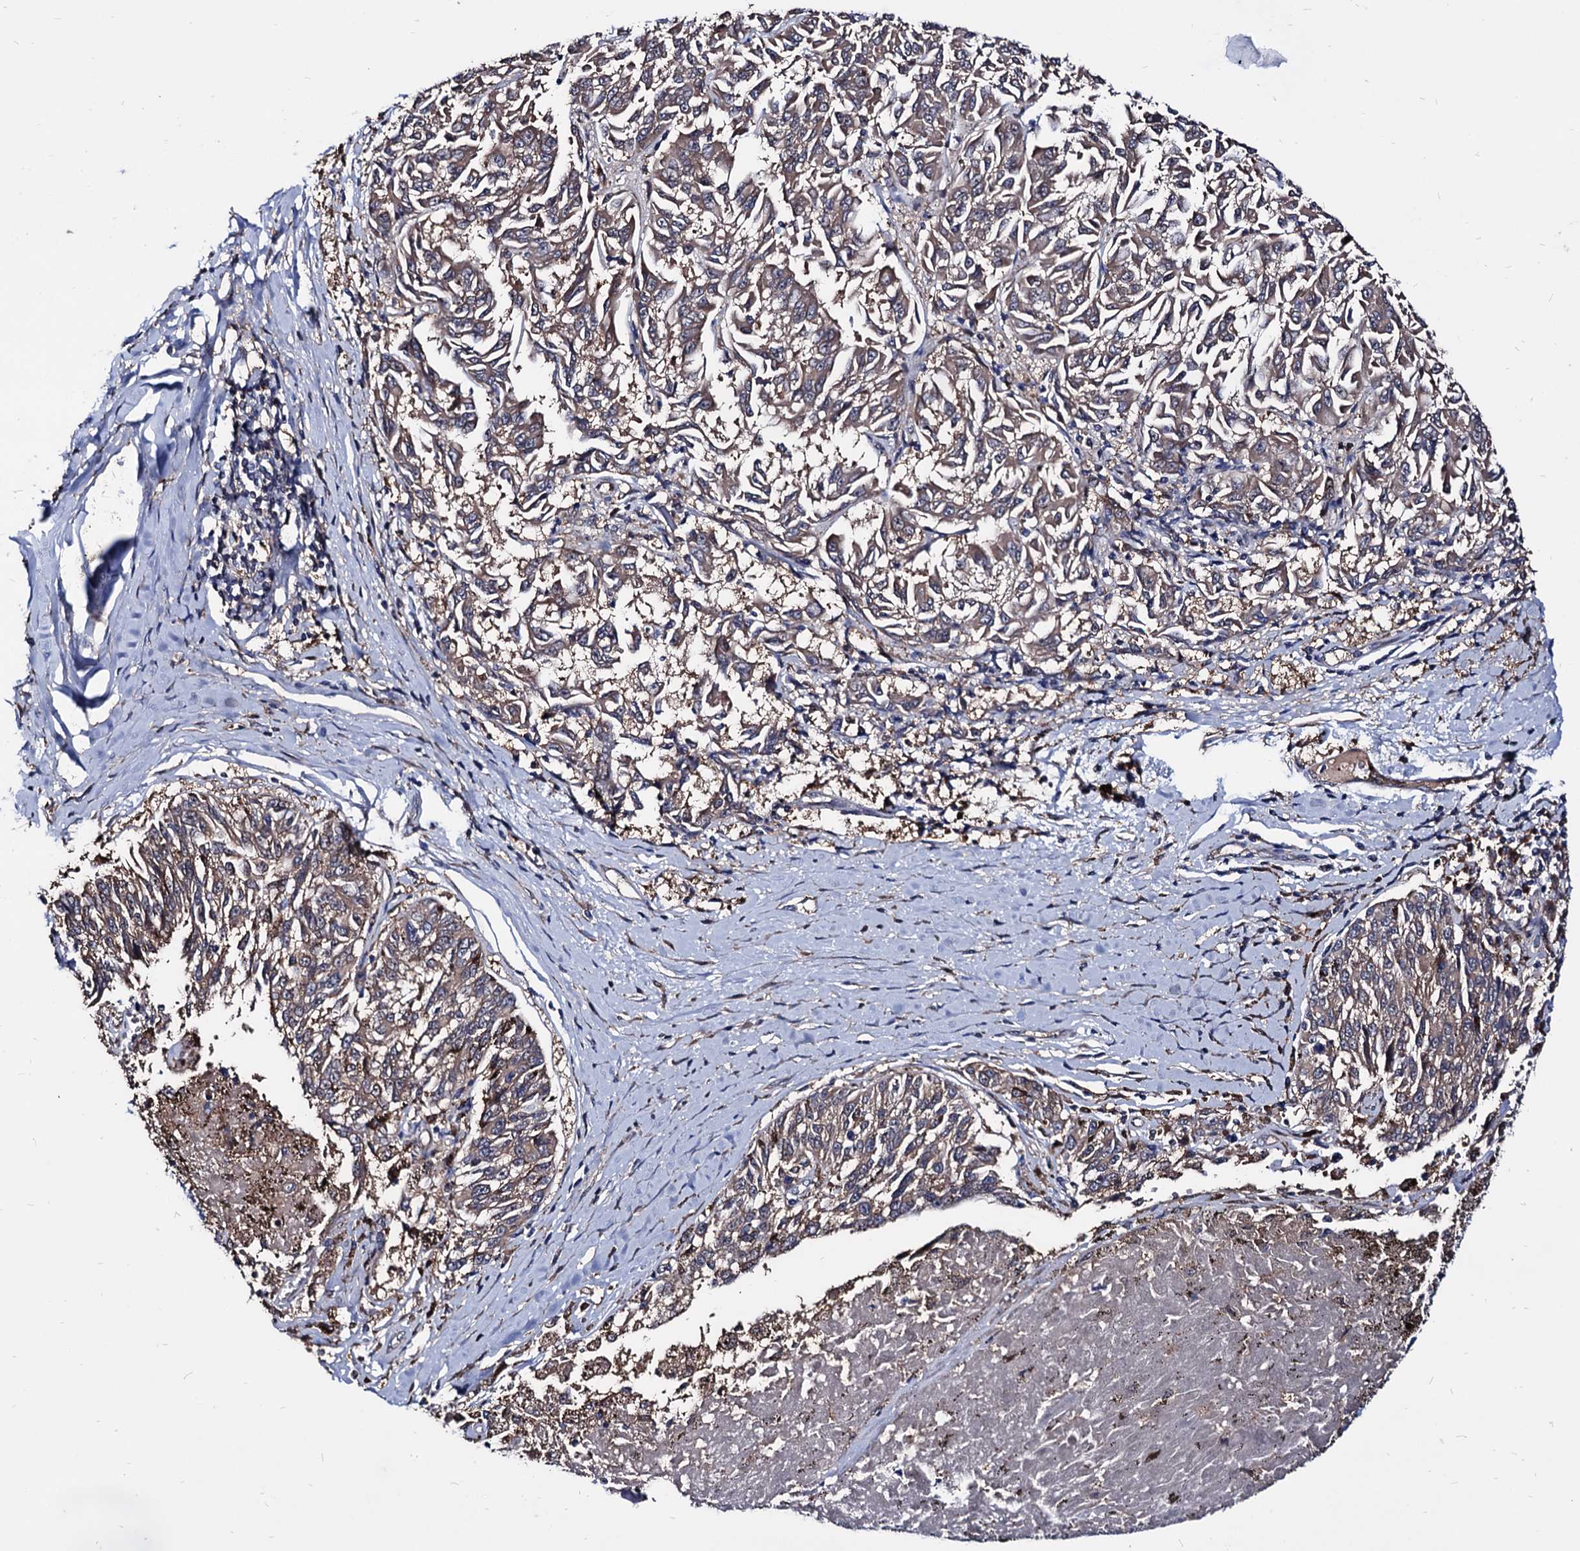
{"staining": {"intensity": "weak", "quantity": "25%-75%", "location": "cytoplasmic/membranous"}, "tissue": "melanoma", "cell_type": "Tumor cells", "image_type": "cancer", "snomed": [{"axis": "morphology", "description": "Malignant melanoma, NOS"}, {"axis": "topography", "description": "Skin"}], "caption": "The immunohistochemical stain highlights weak cytoplasmic/membranous staining in tumor cells of melanoma tissue.", "gene": "CPPED1", "patient": {"sex": "female", "age": 72}}